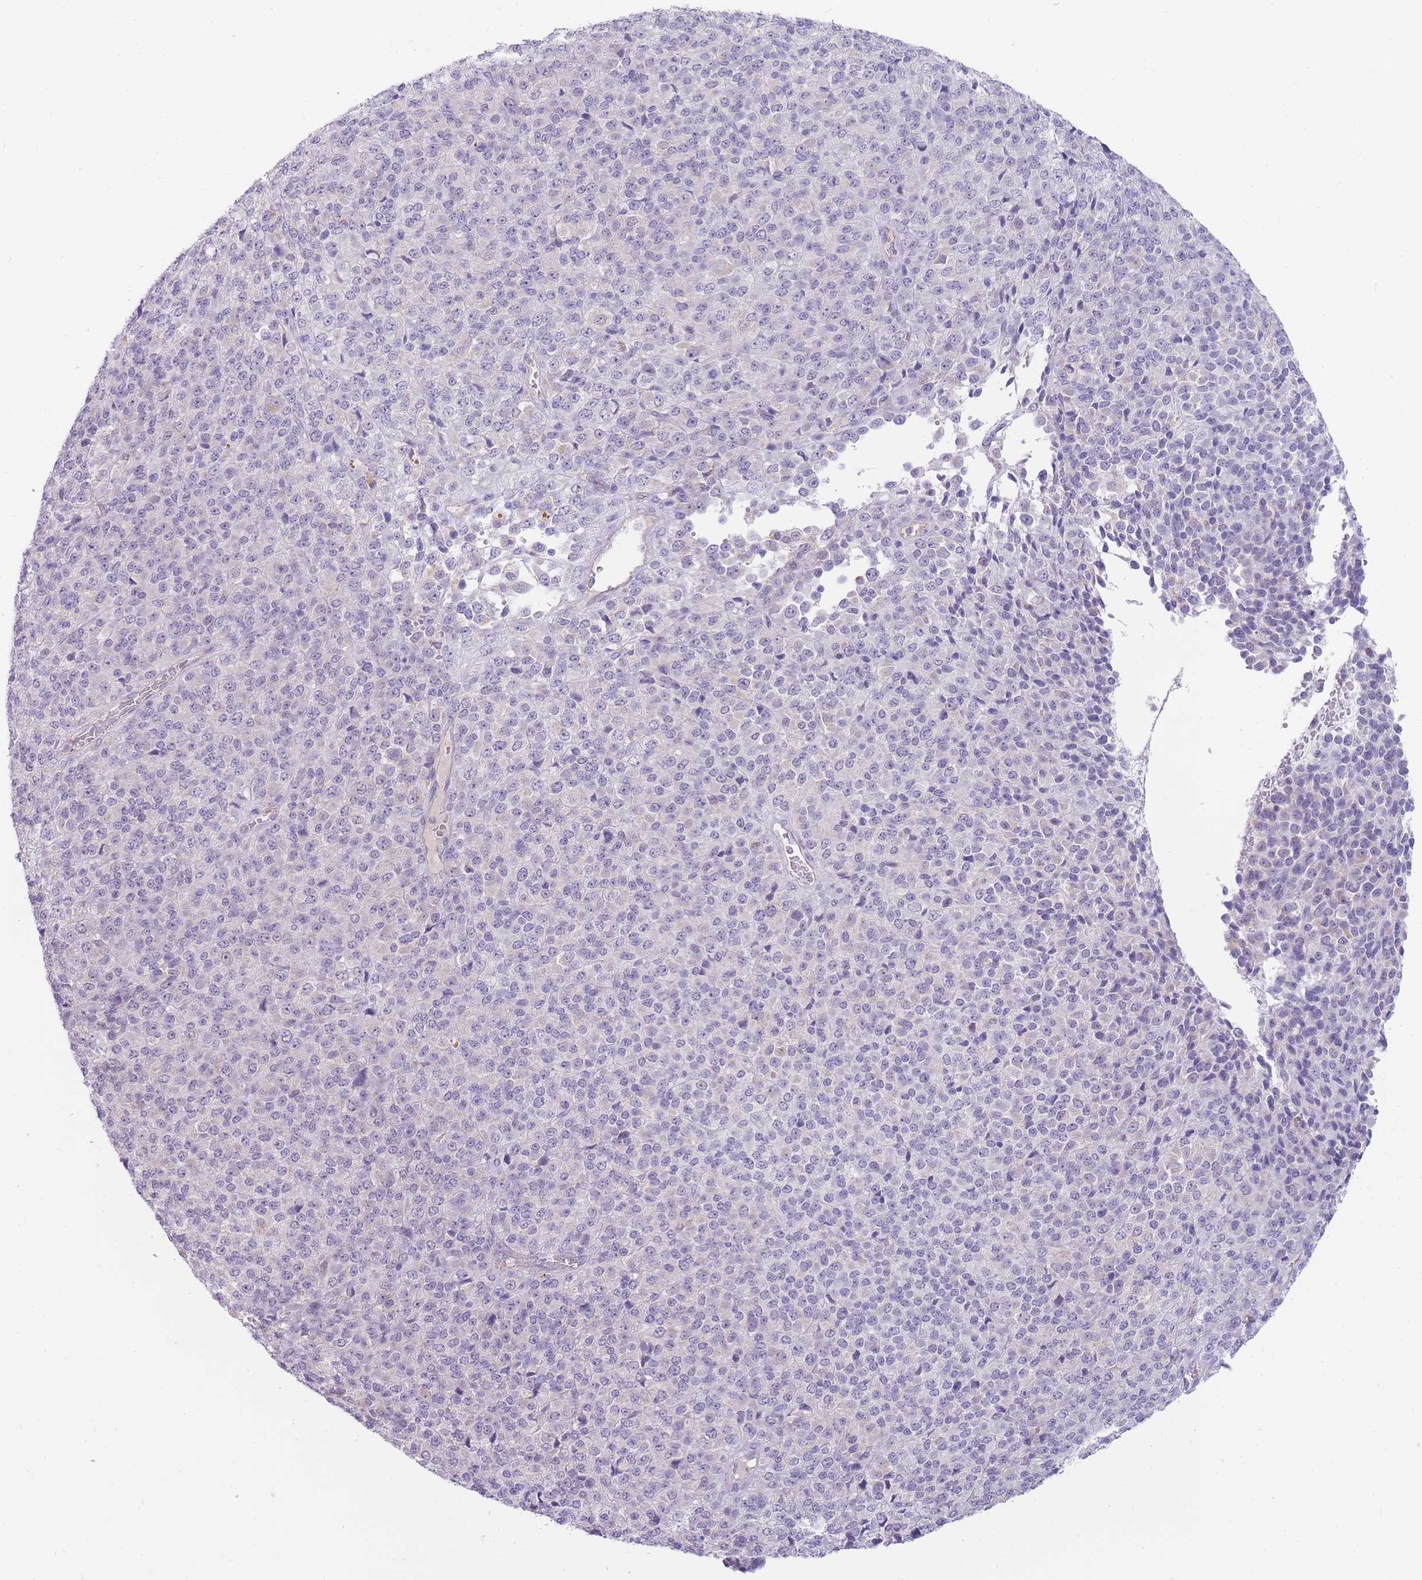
{"staining": {"intensity": "negative", "quantity": "none", "location": "none"}, "tissue": "melanoma", "cell_type": "Tumor cells", "image_type": "cancer", "snomed": [{"axis": "morphology", "description": "Malignant melanoma, Metastatic site"}, {"axis": "topography", "description": "Brain"}], "caption": "Immunohistochemical staining of melanoma shows no significant positivity in tumor cells.", "gene": "ERICH4", "patient": {"sex": "female", "age": 56}}